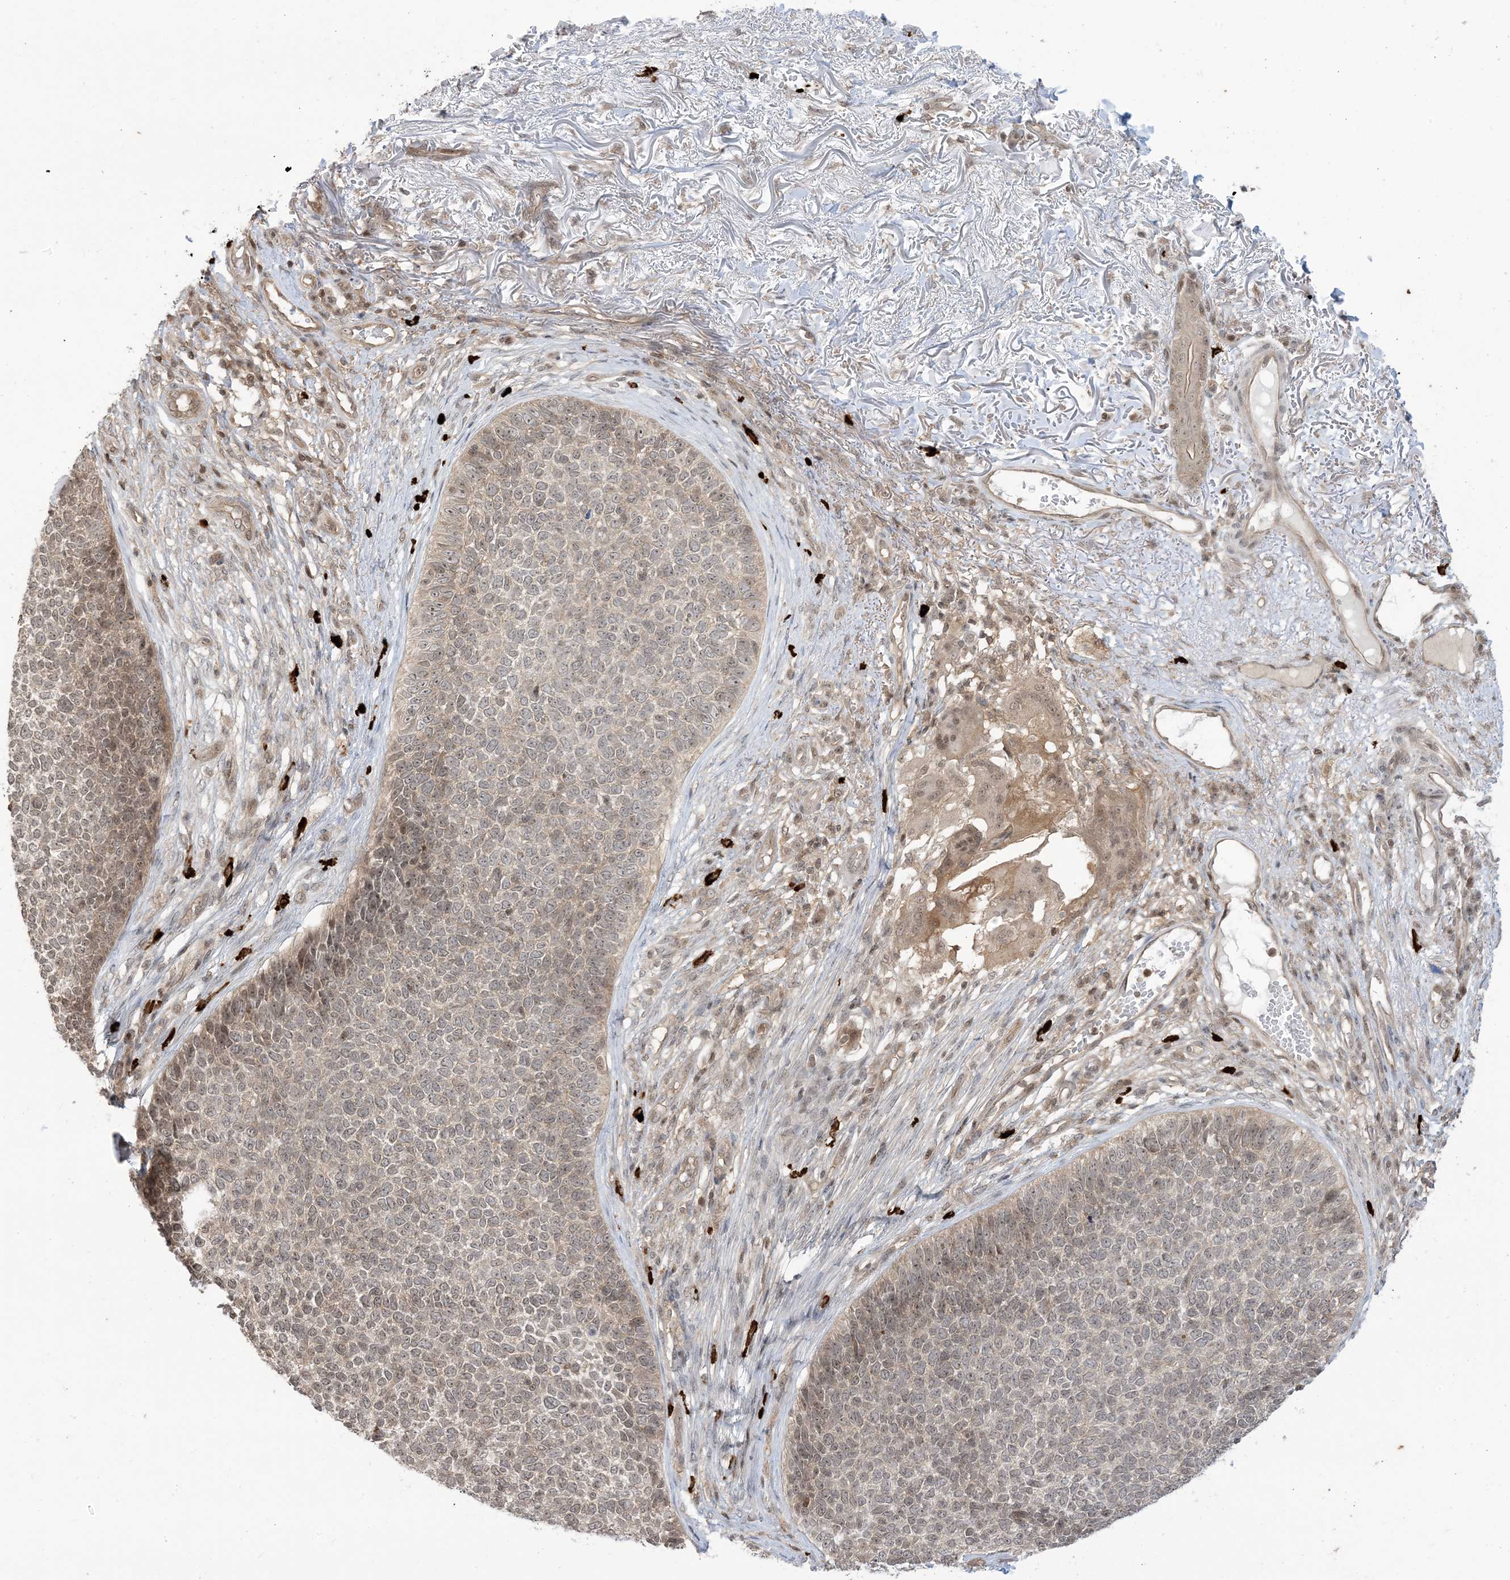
{"staining": {"intensity": "weak", "quantity": "<25%", "location": "nuclear"}, "tissue": "skin cancer", "cell_type": "Tumor cells", "image_type": "cancer", "snomed": [{"axis": "morphology", "description": "Basal cell carcinoma"}, {"axis": "topography", "description": "Skin"}], "caption": "A high-resolution histopathology image shows immunohistochemistry staining of skin cancer (basal cell carcinoma), which displays no significant positivity in tumor cells.", "gene": "PPP1R7", "patient": {"sex": "female", "age": 84}}